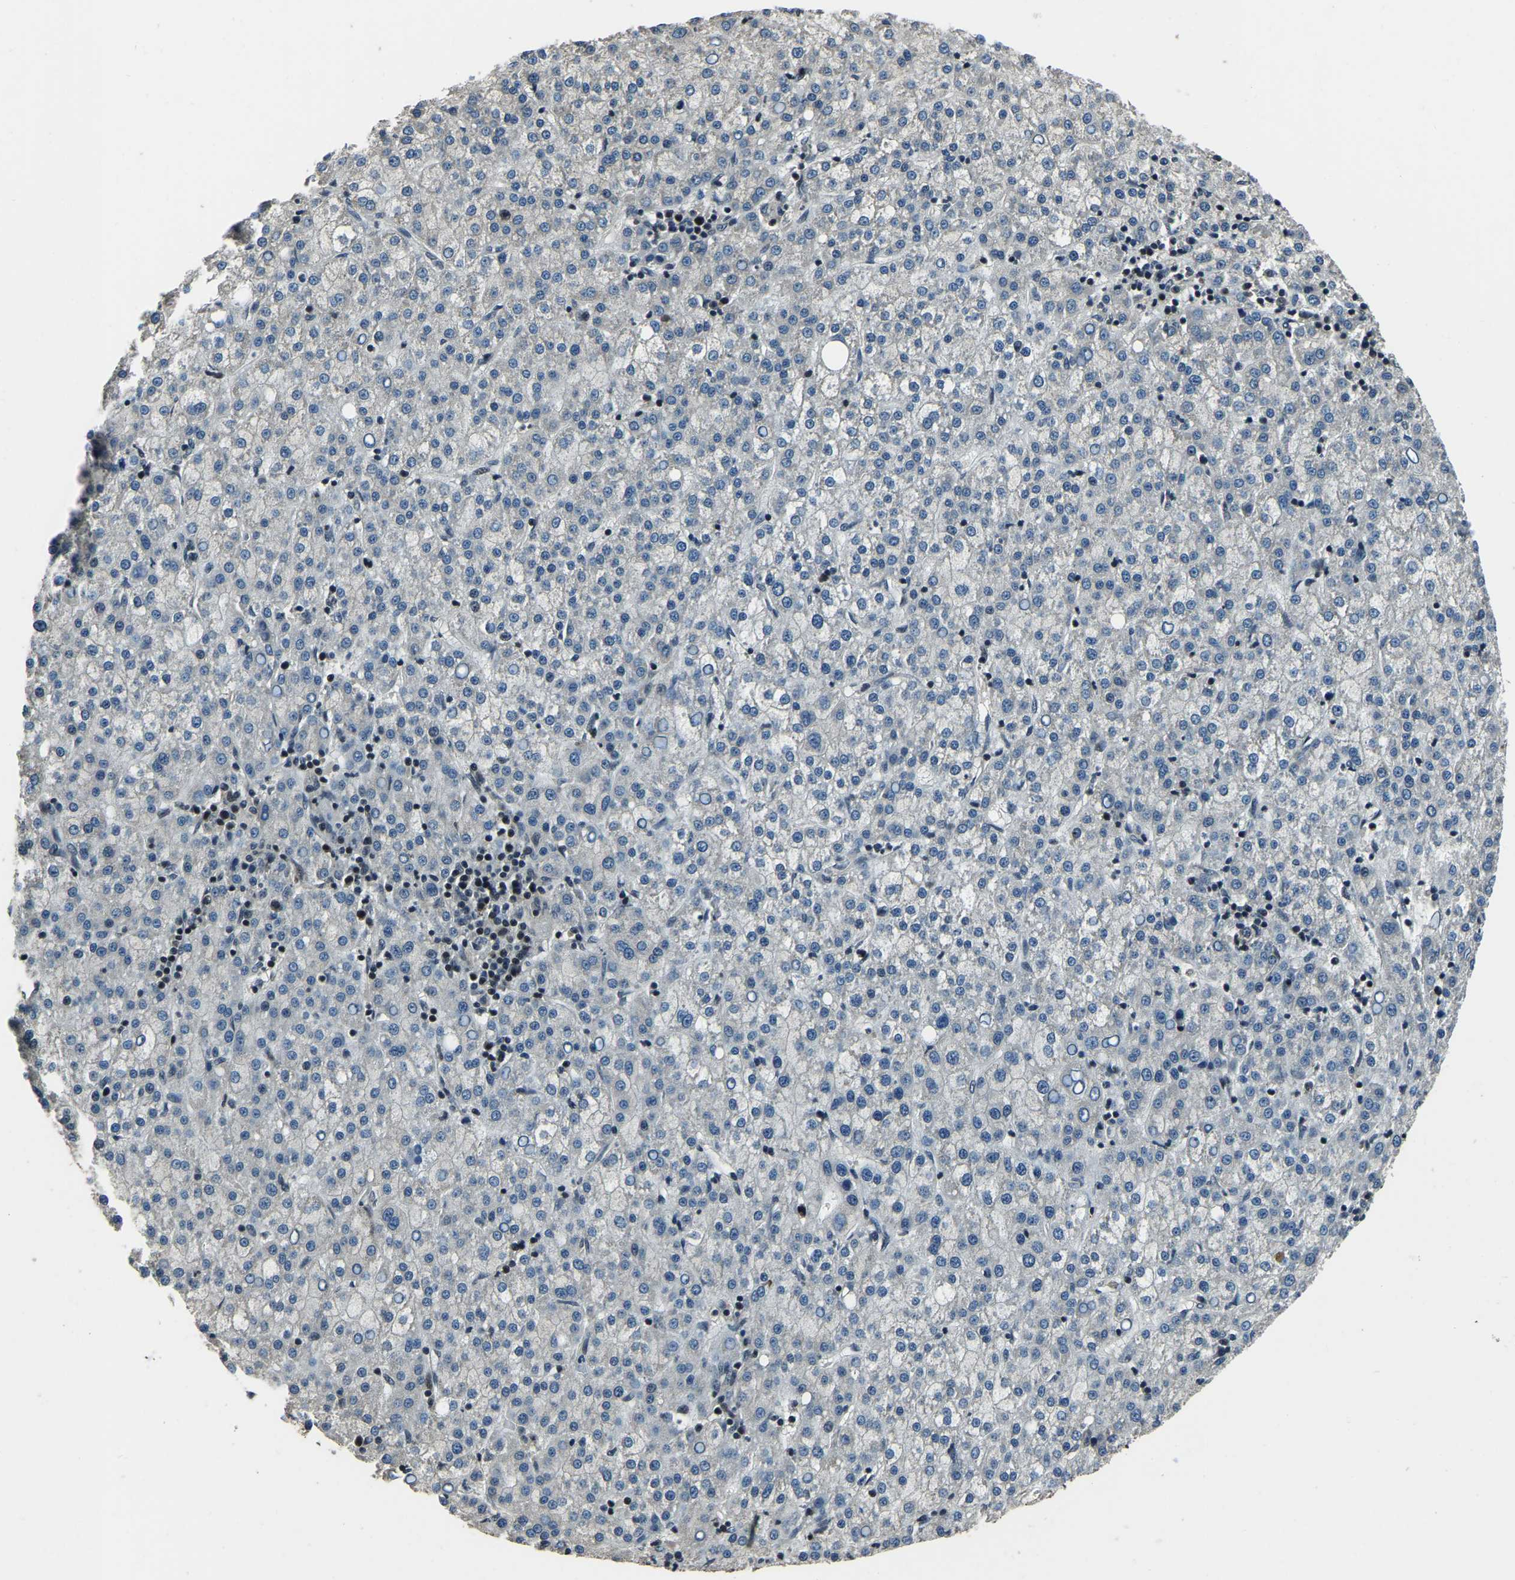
{"staining": {"intensity": "negative", "quantity": "none", "location": "none"}, "tissue": "liver cancer", "cell_type": "Tumor cells", "image_type": "cancer", "snomed": [{"axis": "morphology", "description": "Carcinoma, Hepatocellular, NOS"}, {"axis": "topography", "description": "Liver"}], "caption": "A high-resolution image shows immunohistochemistry staining of hepatocellular carcinoma (liver), which displays no significant positivity in tumor cells.", "gene": "ANKIB1", "patient": {"sex": "female", "age": 58}}